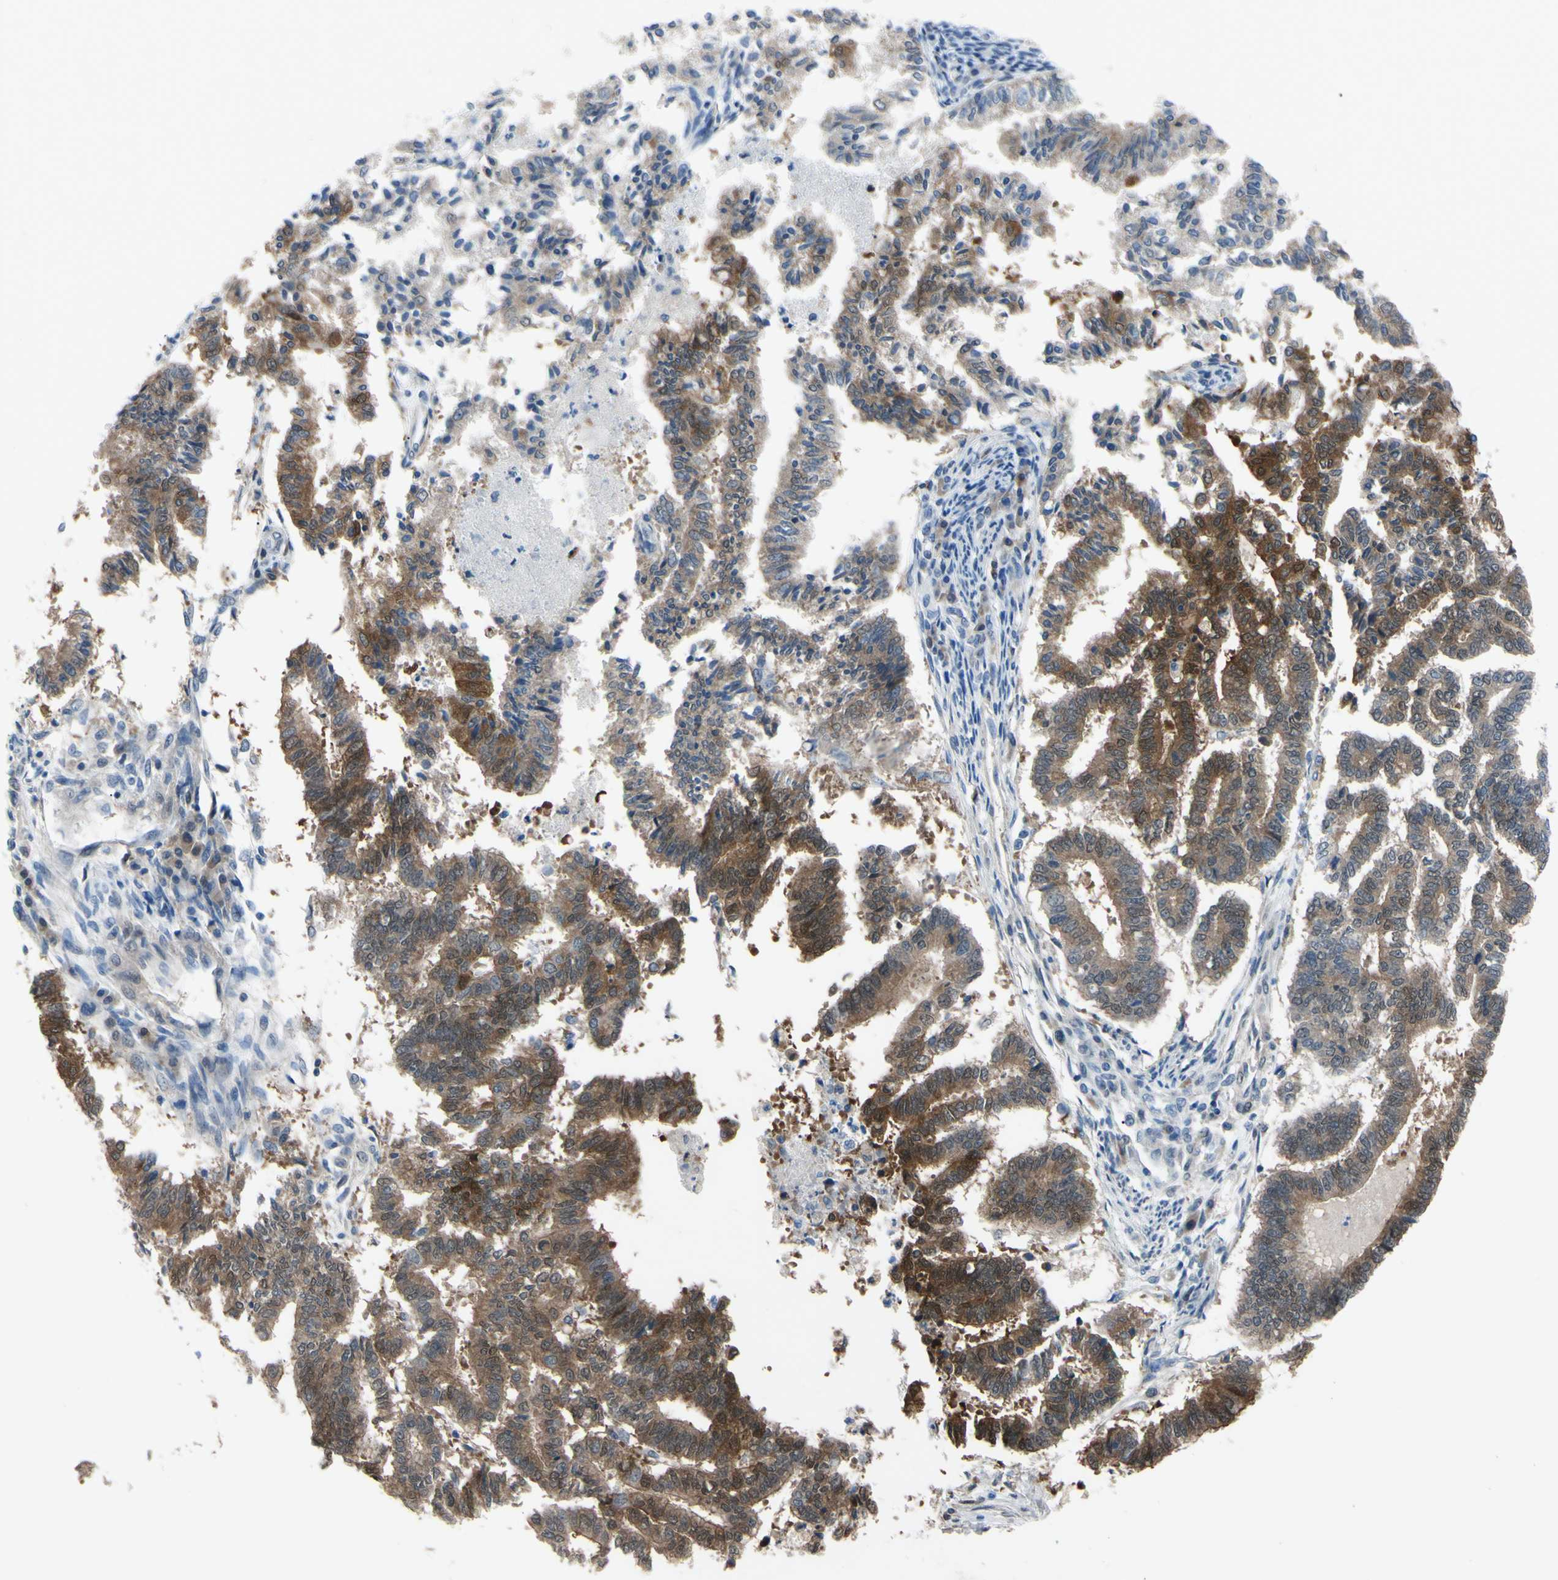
{"staining": {"intensity": "moderate", "quantity": "25%-75%", "location": "cytoplasmic/membranous,nuclear"}, "tissue": "endometrial cancer", "cell_type": "Tumor cells", "image_type": "cancer", "snomed": [{"axis": "morphology", "description": "Necrosis, NOS"}, {"axis": "morphology", "description": "Adenocarcinoma, NOS"}, {"axis": "topography", "description": "Endometrium"}], "caption": "Adenocarcinoma (endometrial) tissue reveals moderate cytoplasmic/membranous and nuclear expression in approximately 25%-75% of tumor cells", "gene": "NOL3", "patient": {"sex": "female", "age": 79}}